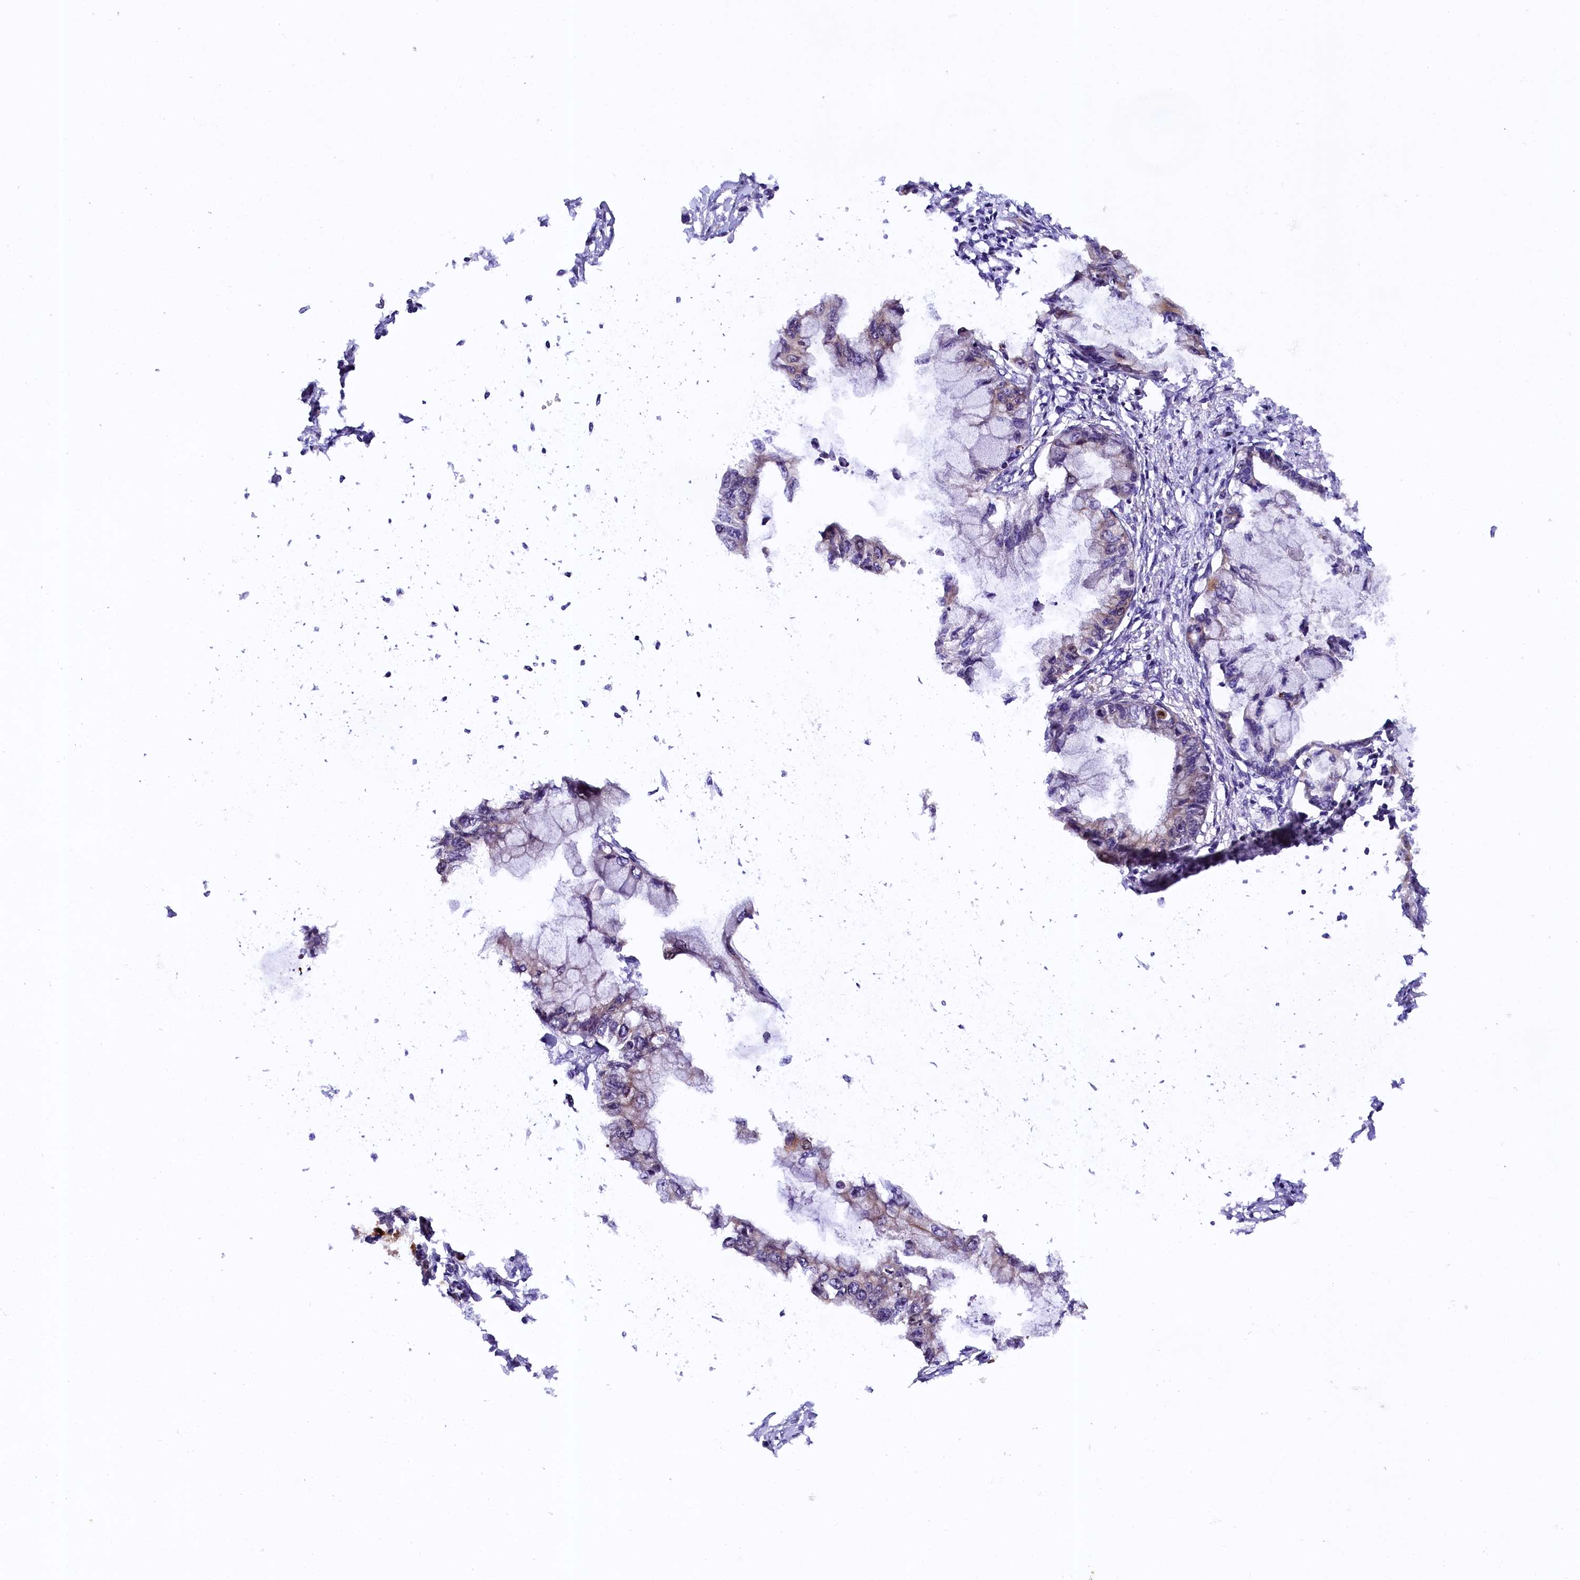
{"staining": {"intensity": "weak", "quantity": "<25%", "location": "cytoplasmic/membranous"}, "tissue": "pancreatic cancer", "cell_type": "Tumor cells", "image_type": "cancer", "snomed": [{"axis": "morphology", "description": "Adenocarcinoma, NOS"}, {"axis": "topography", "description": "Pancreas"}], "caption": "Human adenocarcinoma (pancreatic) stained for a protein using immunohistochemistry demonstrates no positivity in tumor cells.", "gene": "DOHH", "patient": {"sex": "male", "age": 48}}